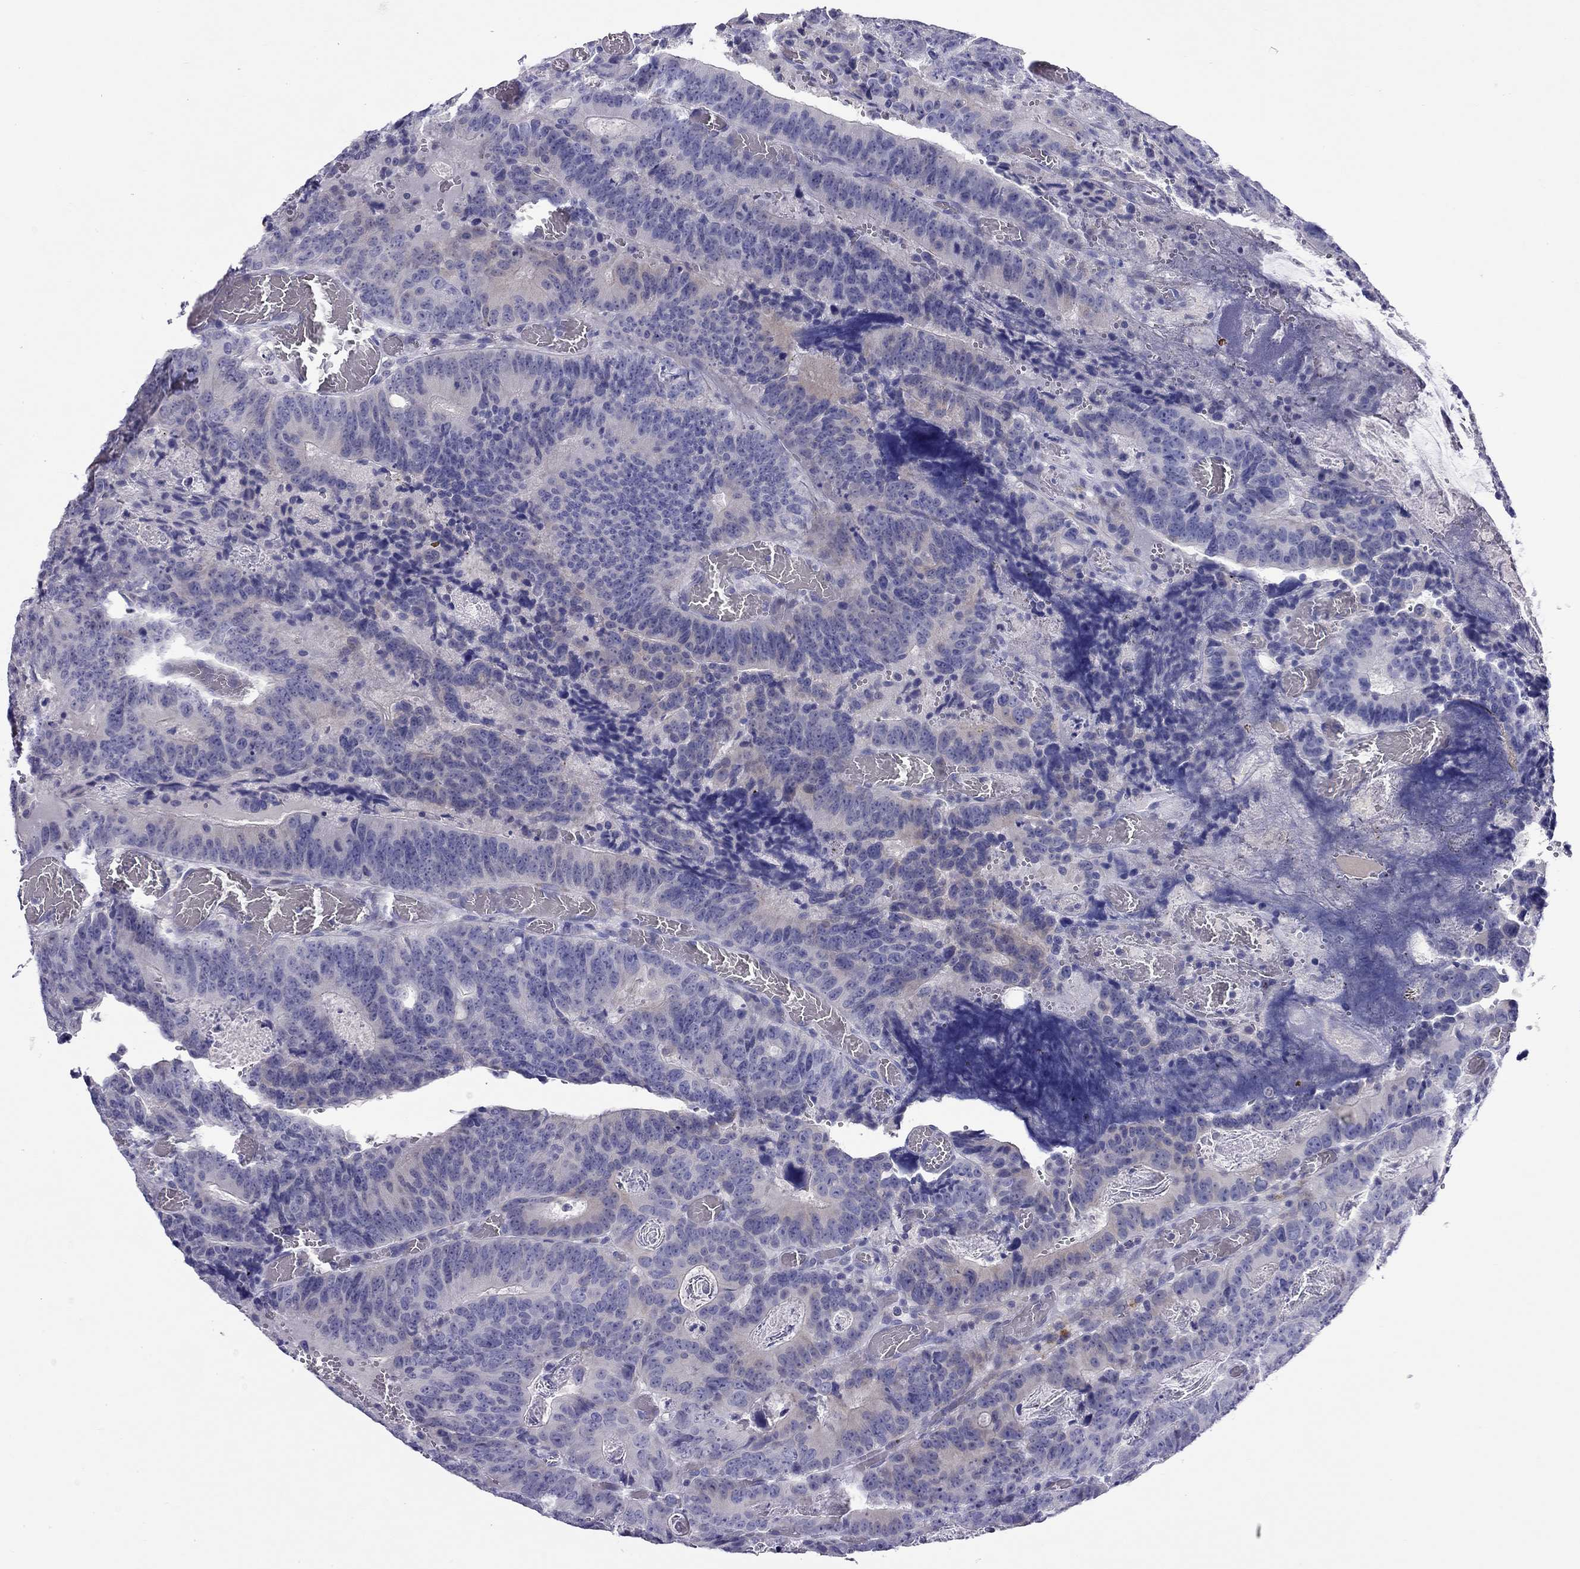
{"staining": {"intensity": "negative", "quantity": "none", "location": "none"}, "tissue": "colorectal cancer", "cell_type": "Tumor cells", "image_type": "cancer", "snomed": [{"axis": "morphology", "description": "Adenocarcinoma, NOS"}, {"axis": "topography", "description": "Colon"}], "caption": "IHC image of colorectal cancer (adenocarcinoma) stained for a protein (brown), which exhibits no staining in tumor cells.", "gene": "CPNE4", "patient": {"sex": "female", "age": 82}}